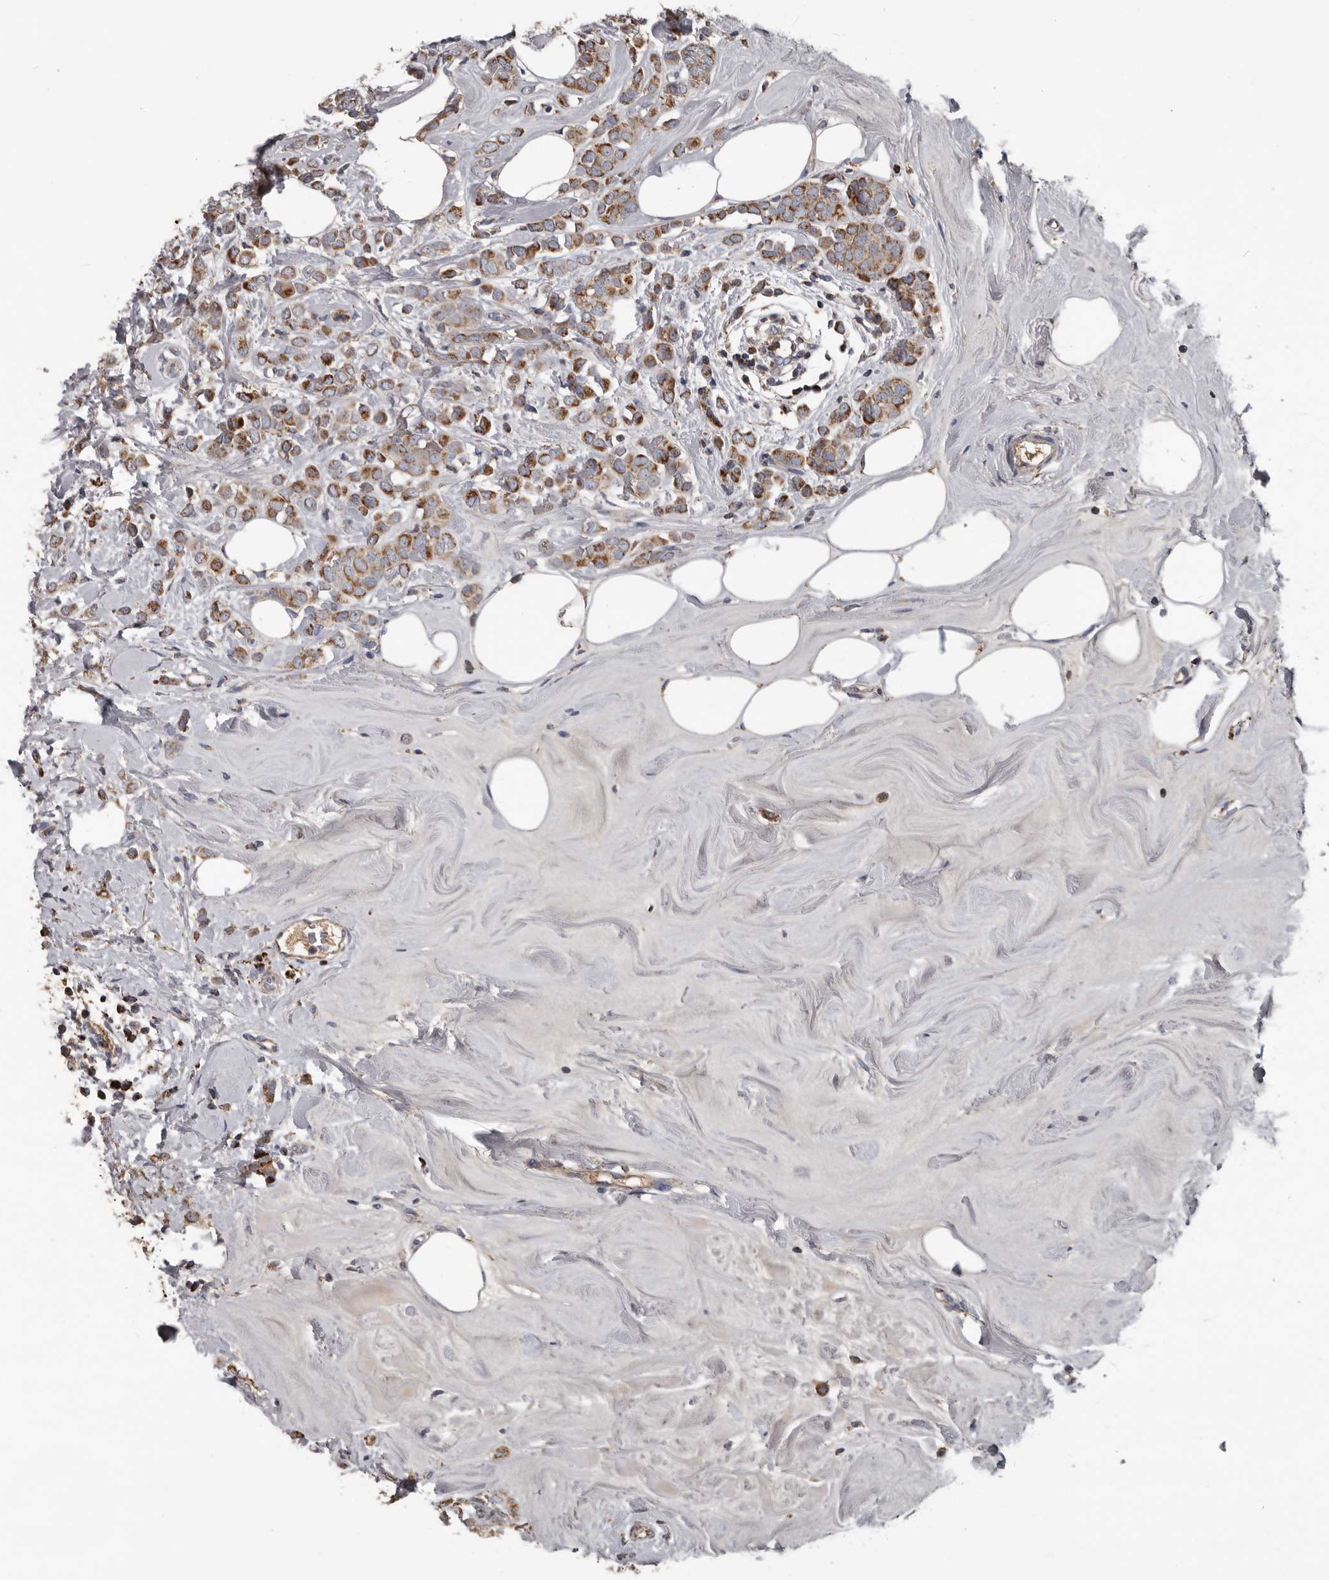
{"staining": {"intensity": "moderate", "quantity": ">75%", "location": "cytoplasmic/membranous"}, "tissue": "breast cancer", "cell_type": "Tumor cells", "image_type": "cancer", "snomed": [{"axis": "morphology", "description": "Lobular carcinoma"}, {"axis": "topography", "description": "Breast"}], "caption": "Protein expression analysis of human breast cancer (lobular carcinoma) reveals moderate cytoplasmic/membranous staining in about >75% of tumor cells.", "gene": "ALDH5A1", "patient": {"sex": "female", "age": 47}}